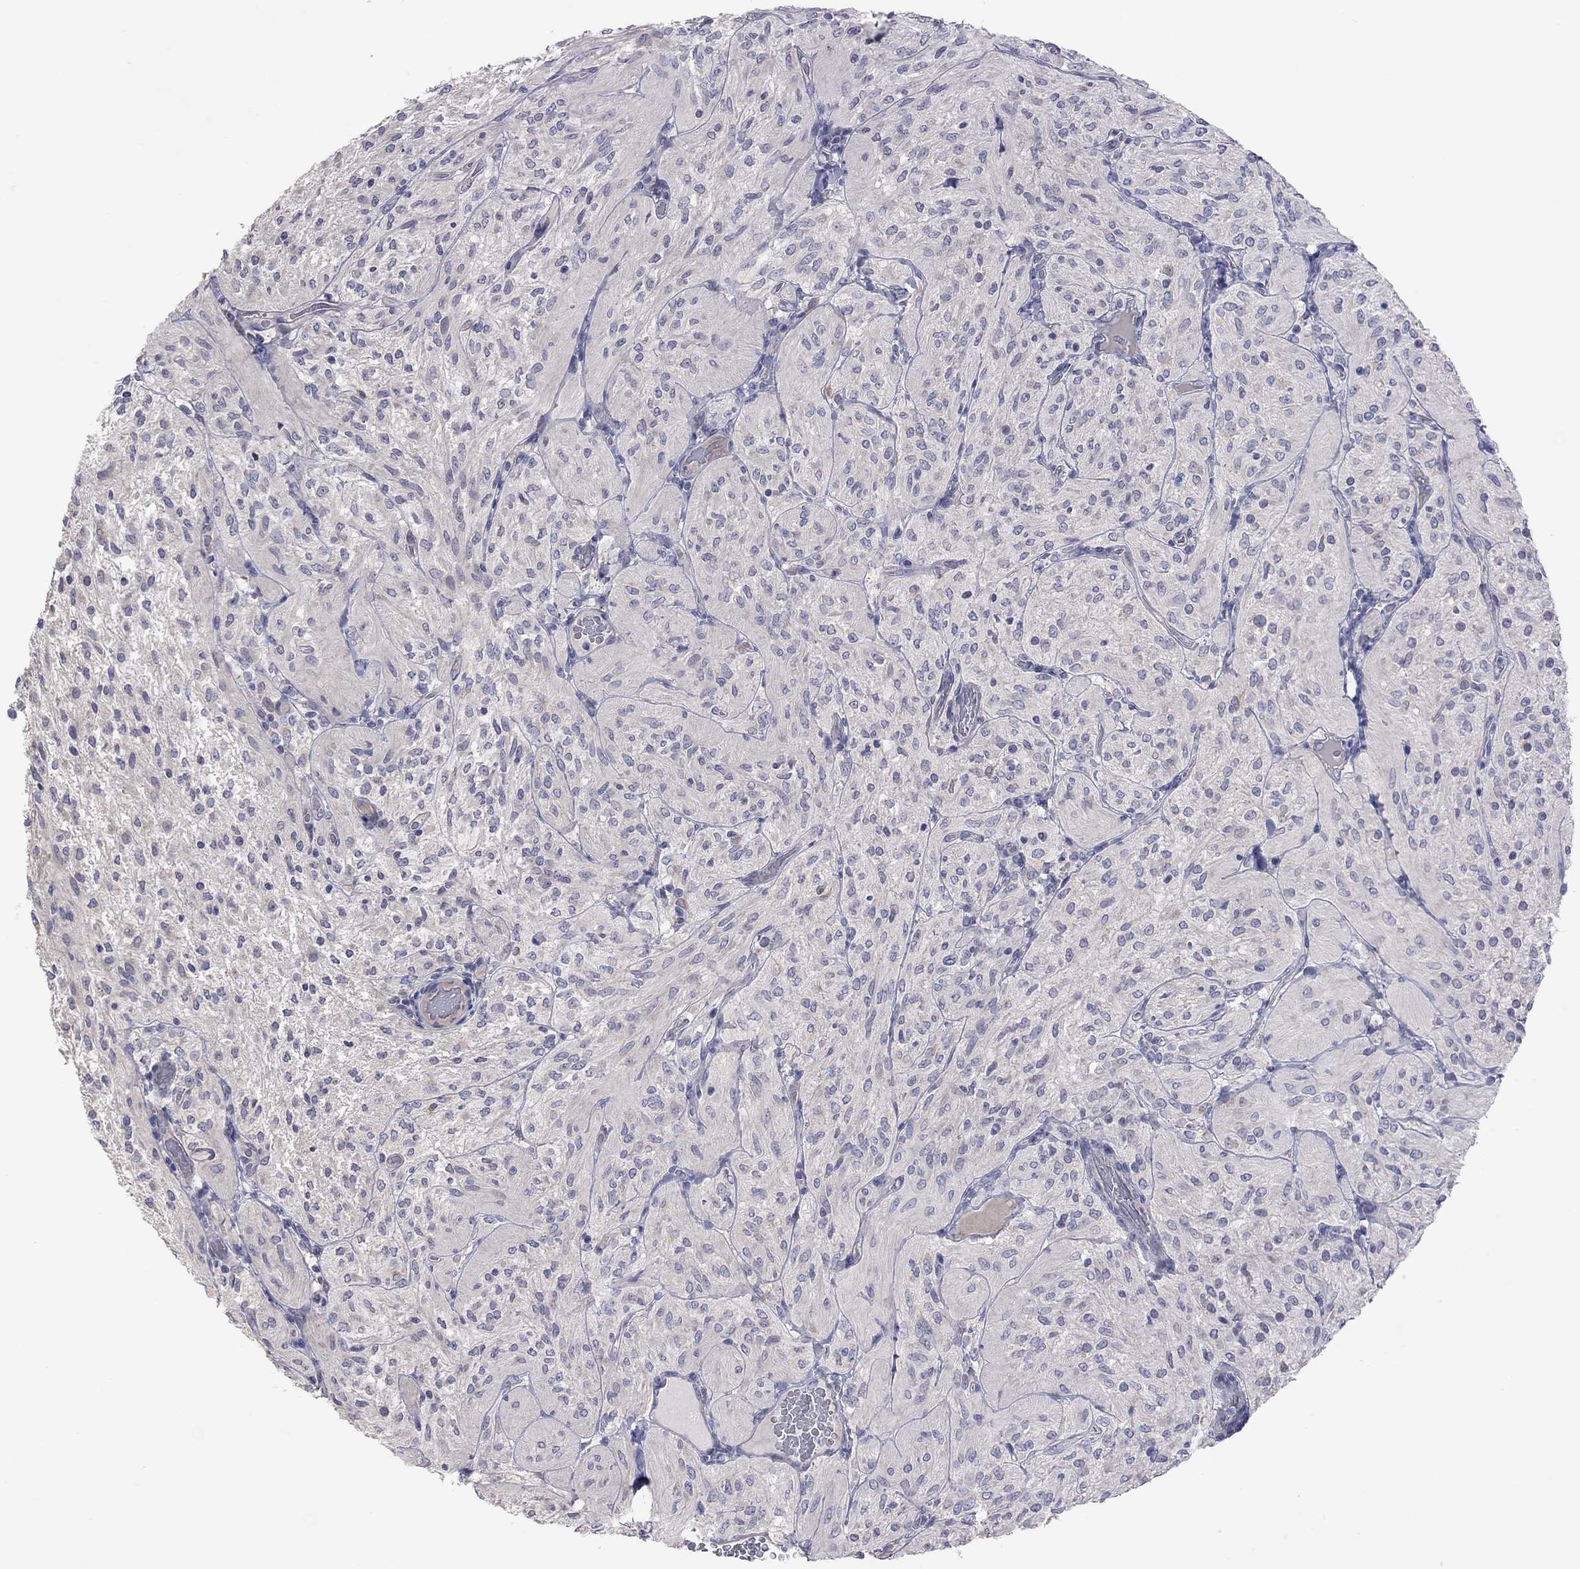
{"staining": {"intensity": "negative", "quantity": "none", "location": "none"}, "tissue": "glioma", "cell_type": "Tumor cells", "image_type": "cancer", "snomed": [{"axis": "morphology", "description": "Glioma, malignant, Low grade"}, {"axis": "topography", "description": "Brain"}], "caption": "This is an immunohistochemistry (IHC) histopathology image of human glioma. There is no staining in tumor cells.", "gene": "HYLS1", "patient": {"sex": "male", "age": 3}}